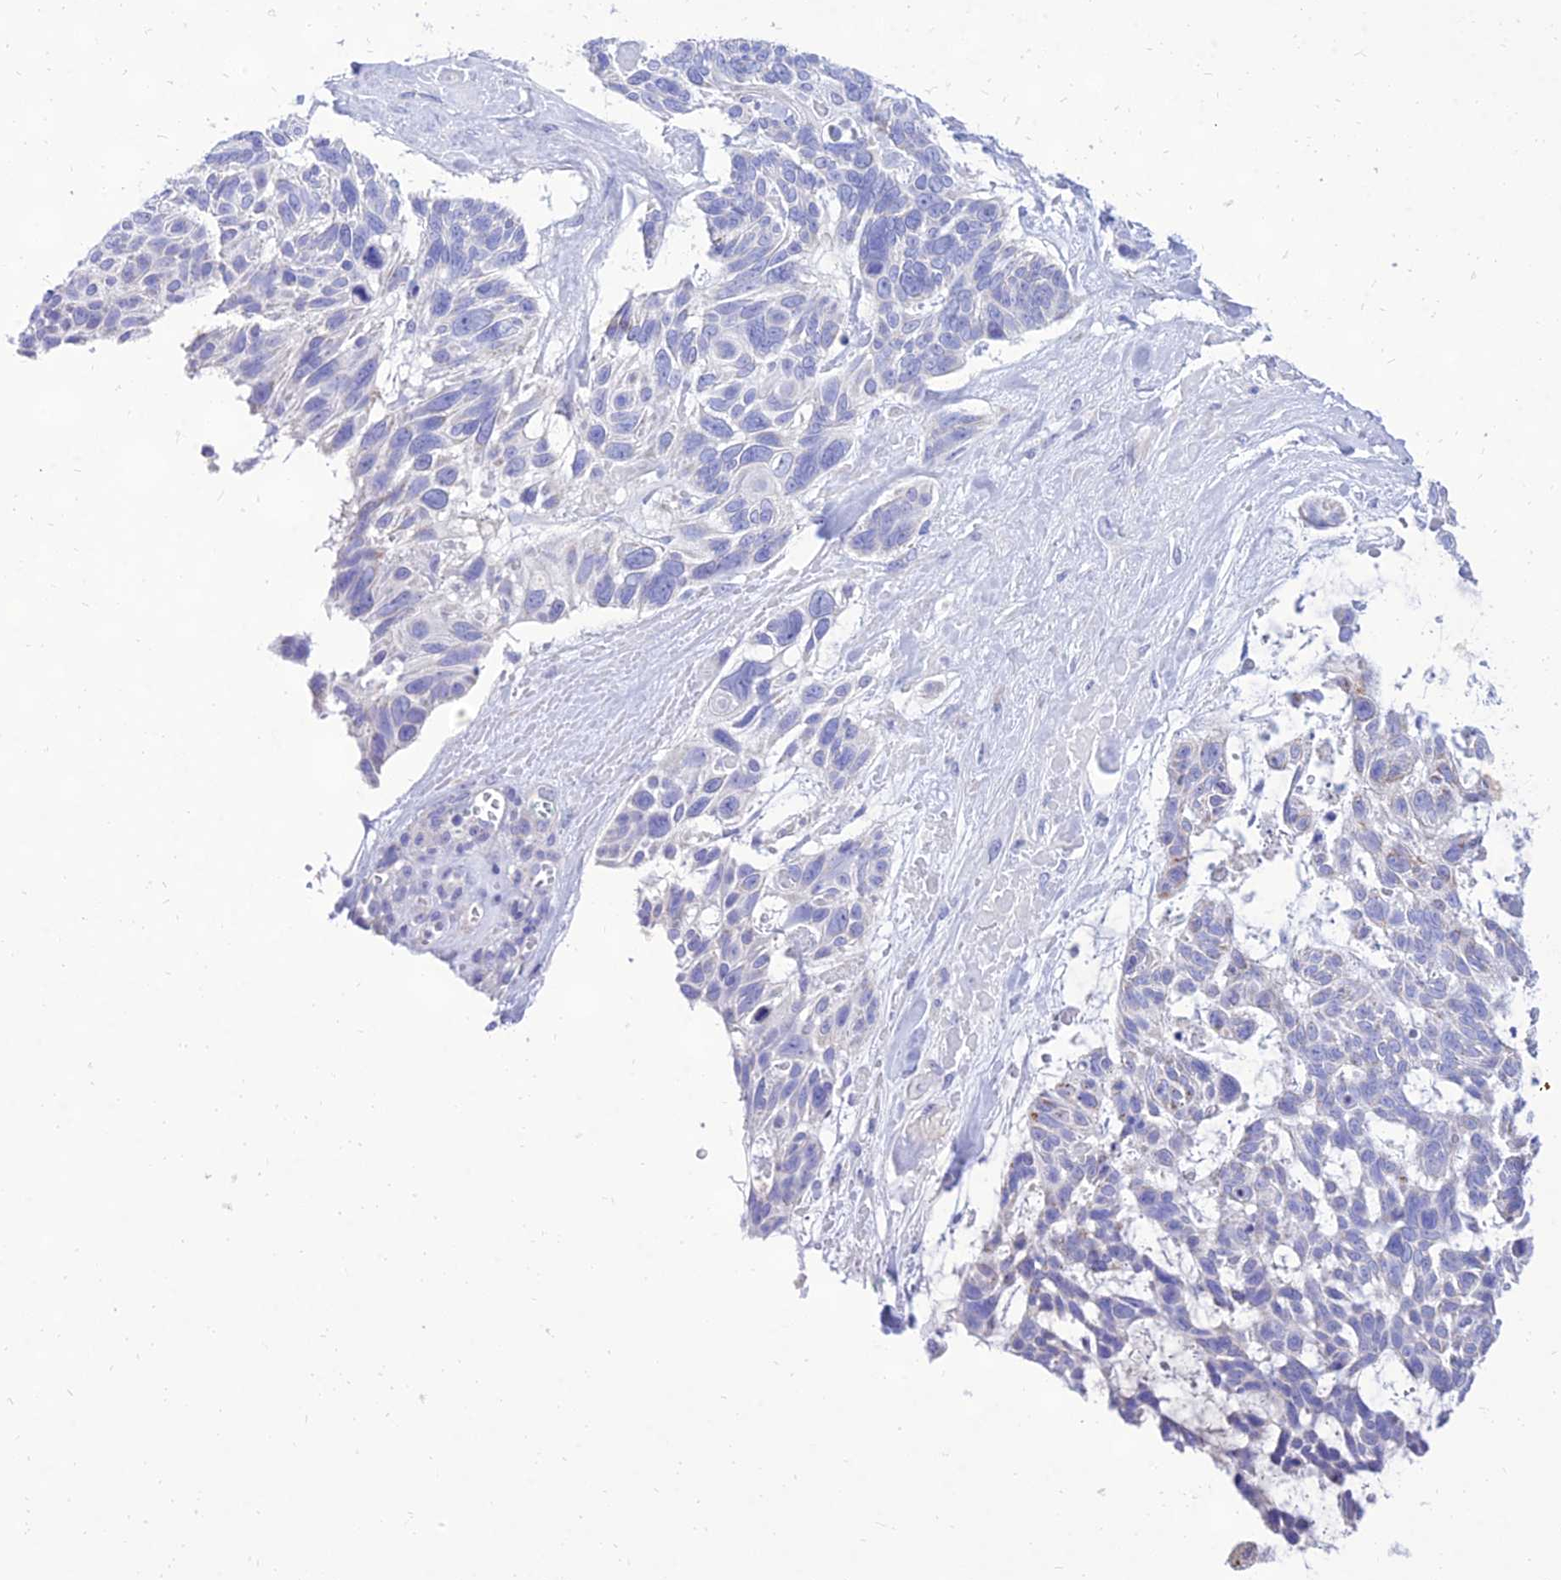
{"staining": {"intensity": "negative", "quantity": "none", "location": "none"}, "tissue": "skin cancer", "cell_type": "Tumor cells", "image_type": "cancer", "snomed": [{"axis": "morphology", "description": "Basal cell carcinoma"}, {"axis": "topography", "description": "Skin"}], "caption": "This is an immunohistochemistry micrograph of skin cancer (basal cell carcinoma). There is no staining in tumor cells.", "gene": "PKN3", "patient": {"sex": "male", "age": 88}}